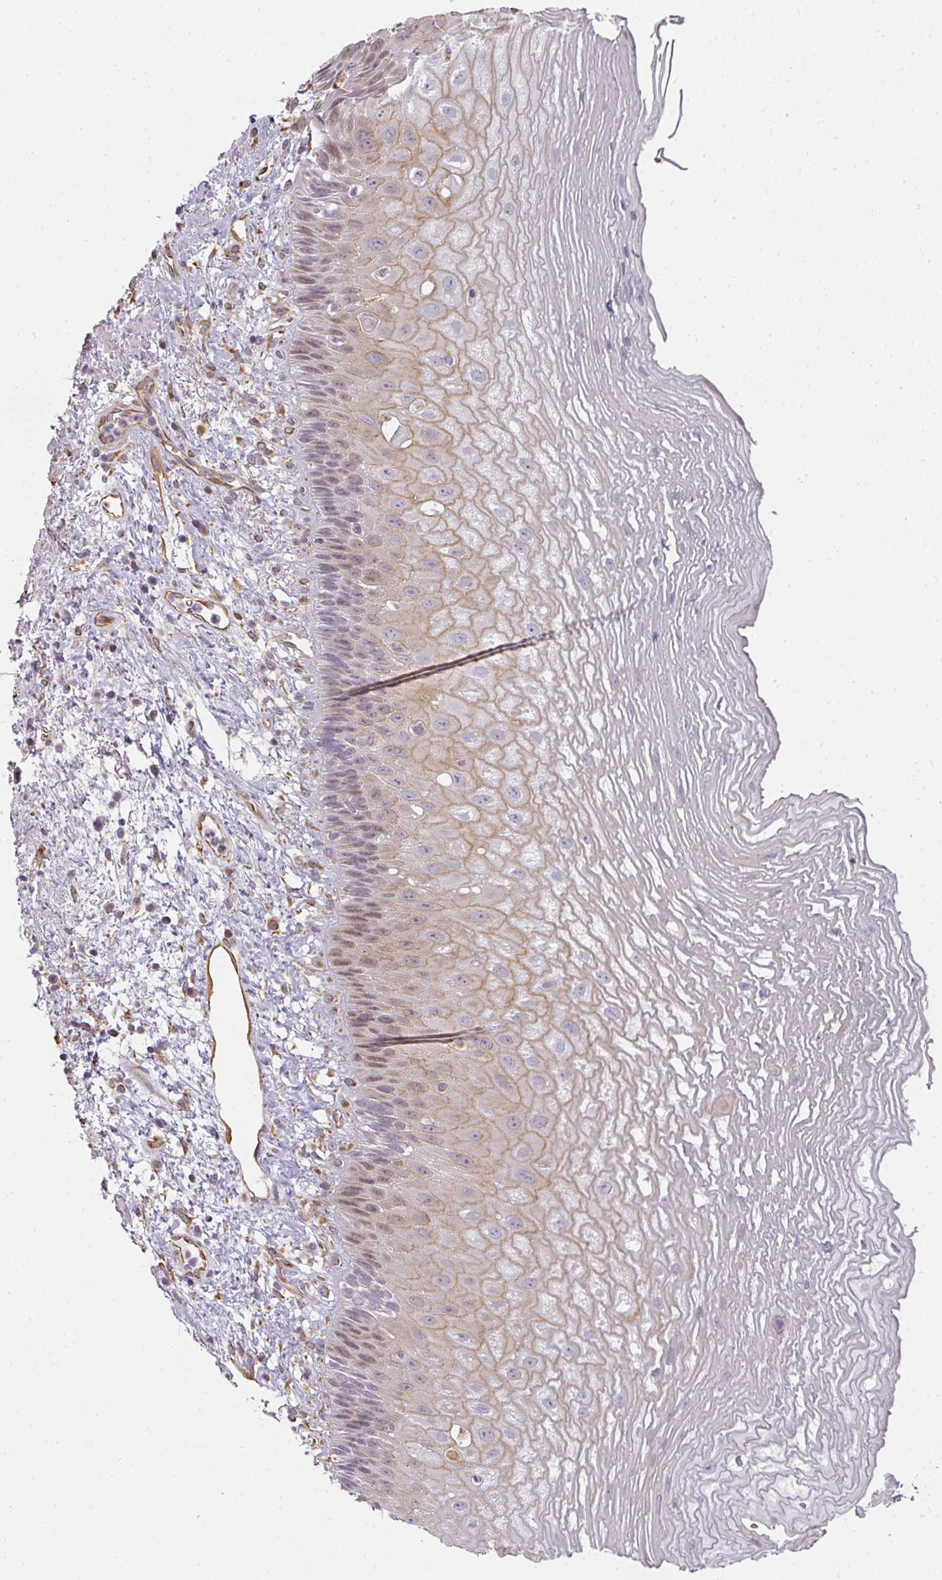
{"staining": {"intensity": "moderate", "quantity": "25%-75%", "location": "cytoplasmic/membranous,nuclear"}, "tissue": "esophagus", "cell_type": "Squamous epithelial cells", "image_type": "normal", "snomed": [{"axis": "morphology", "description": "Normal tissue, NOS"}, {"axis": "topography", "description": "Esophagus"}], "caption": "IHC (DAB) staining of normal esophagus displays moderate cytoplasmic/membranous,nuclear protein positivity in about 25%-75% of squamous epithelial cells.", "gene": "ATP8B2", "patient": {"sex": "male", "age": 60}}